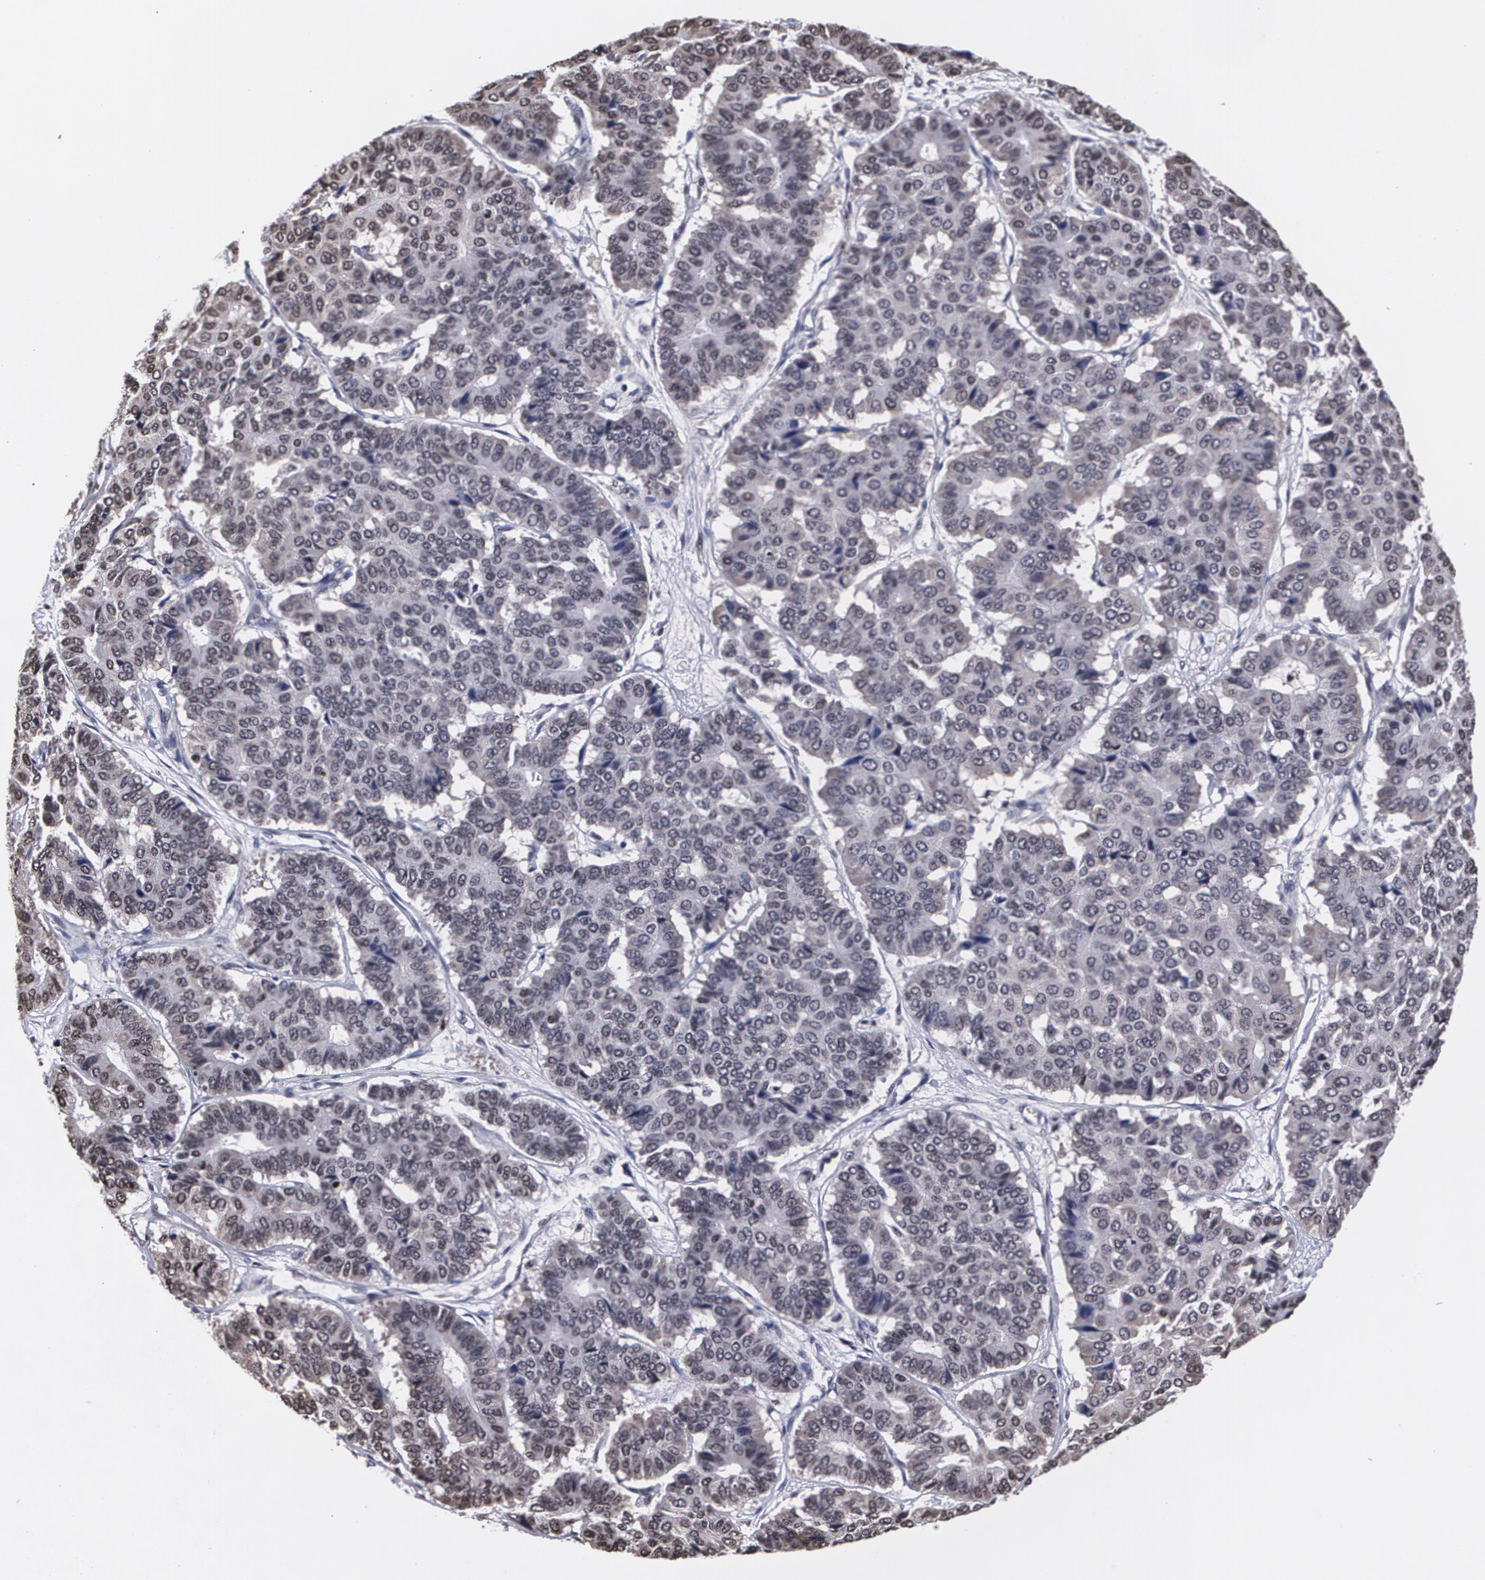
{"staining": {"intensity": "weak", "quantity": "<25%", "location": "cytoplasmic/membranous"}, "tissue": "pancreatic cancer", "cell_type": "Tumor cells", "image_type": "cancer", "snomed": [{"axis": "morphology", "description": "Adenocarcinoma, NOS"}, {"axis": "topography", "description": "Pancreas"}], "caption": "Immunohistochemistry (IHC) histopathology image of pancreatic cancer (adenocarcinoma) stained for a protein (brown), which reveals no expression in tumor cells. The staining is performed using DAB (3,3'-diaminobenzidine) brown chromogen with nuclei counter-stained in using hematoxylin.", "gene": "MVP", "patient": {"sex": "male", "age": 50}}